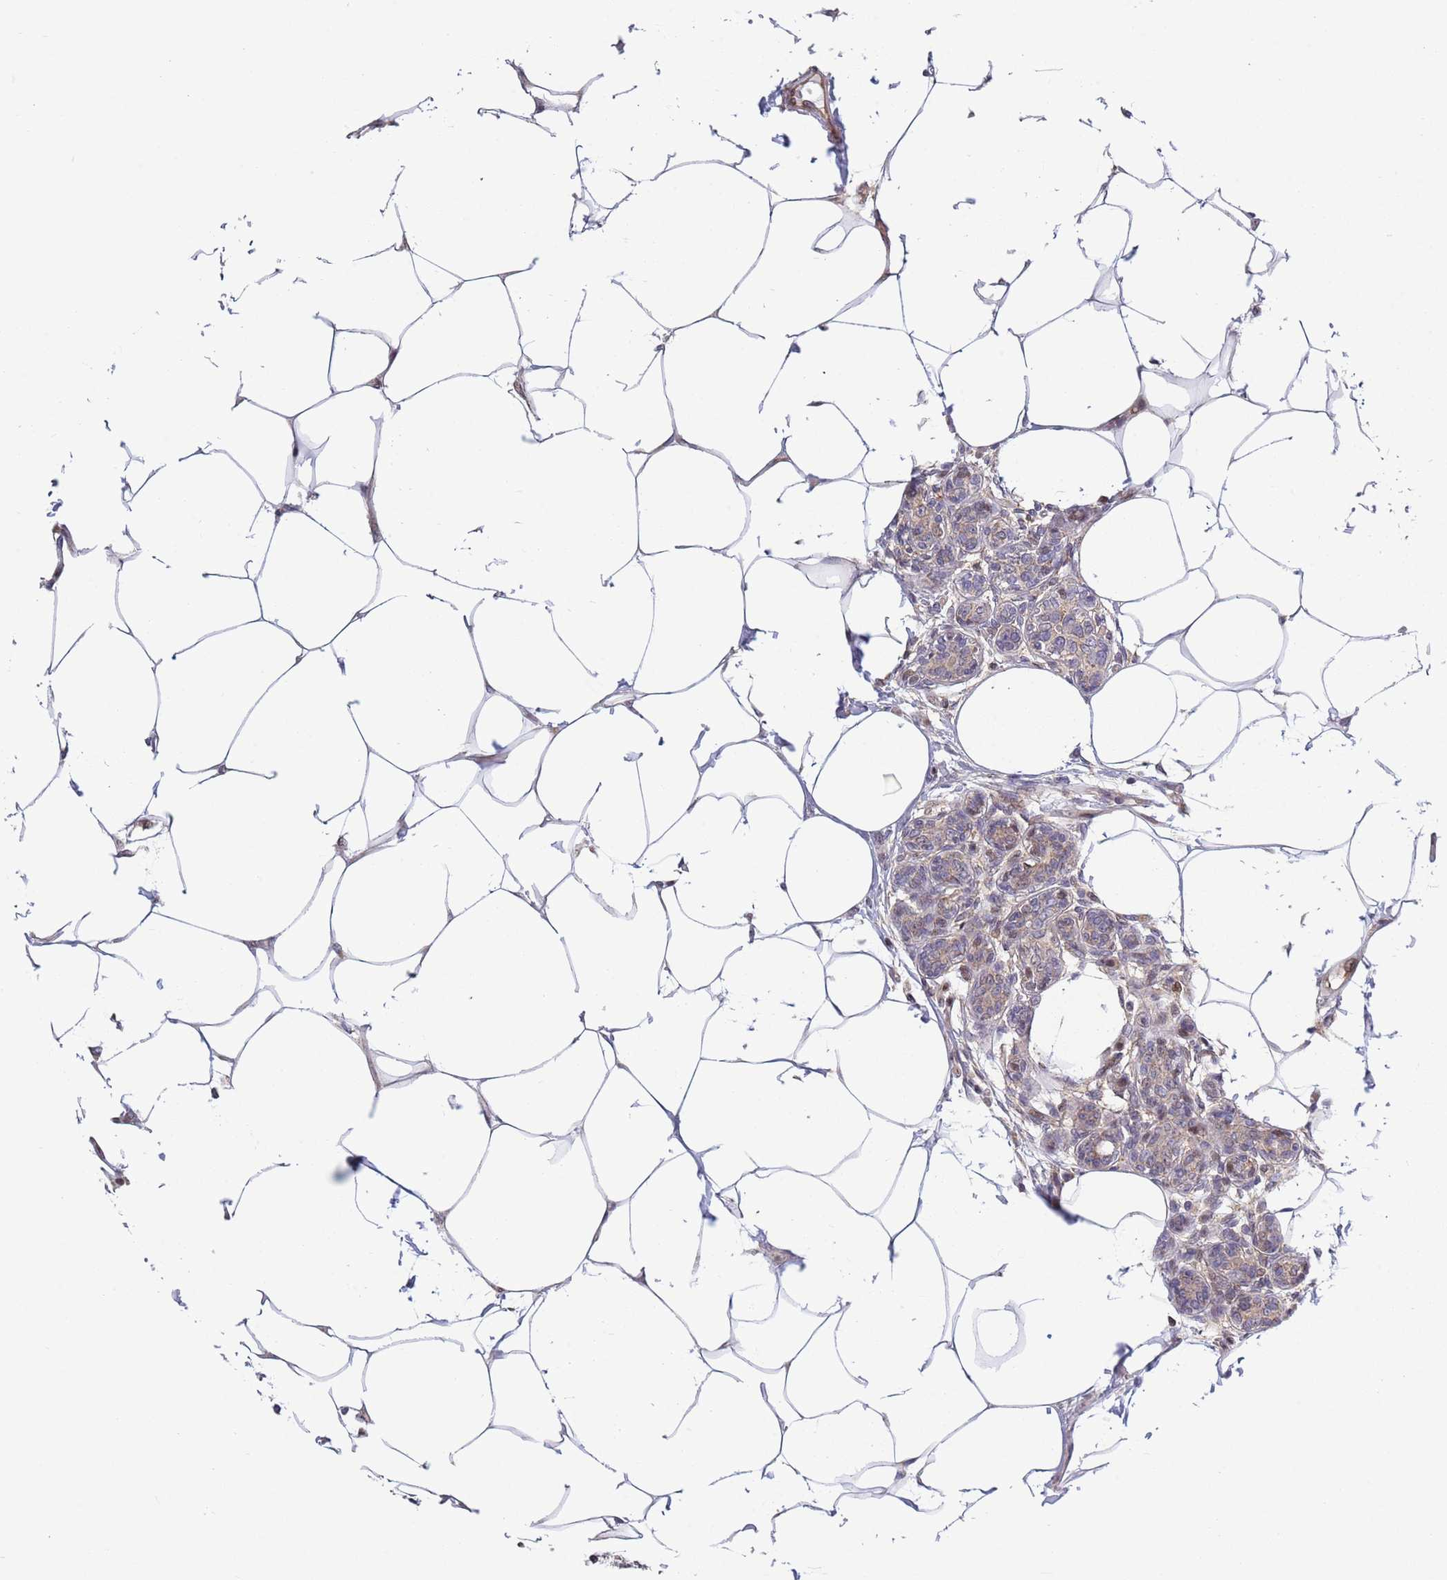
{"staining": {"intensity": "weak", "quantity": ">75%", "location": "cytoplasmic/membranous"}, "tissue": "breast cancer", "cell_type": "Tumor cells", "image_type": "cancer", "snomed": [{"axis": "morphology", "description": "Lobular carcinoma"}, {"axis": "topography", "description": "Breast"}], "caption": "Immunohistochemical staining of human breast cancer (lobular carcinoma) shows low levels of weak cytoplasmic/membranous protein positivity in about >75% of tumor cells.", "gene": "TBX10", "patient": {"sex": "female", "age": 59}}